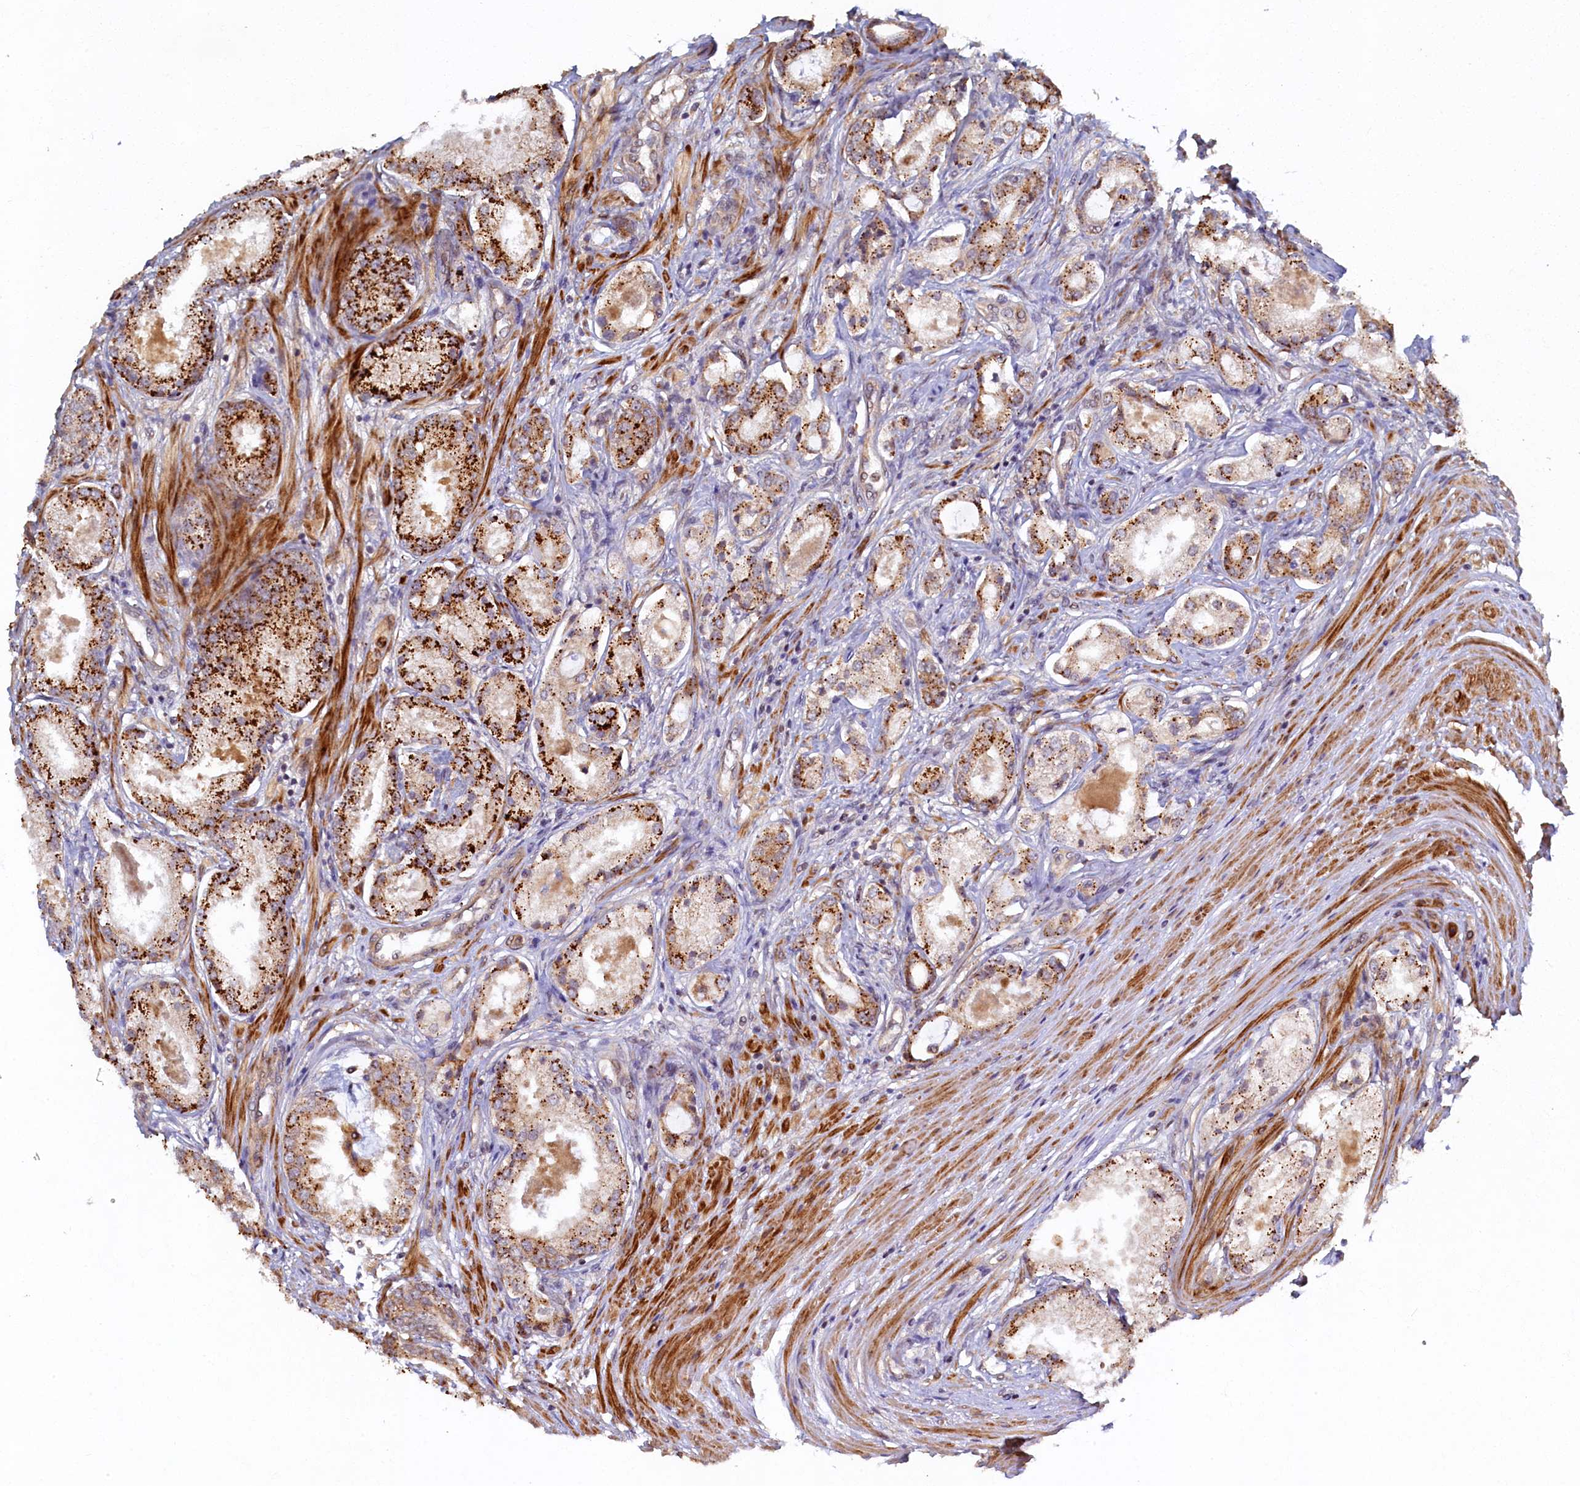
{"staining": {"intensity": "strong", "quantity": ">75%", "location": "cytoplasmic/membranous"}, "tissue": "prostate cancer", "cell_type": "Tumor cells", "image_type": "cancer", "snomed": [{"axis": "morphology", "description": "Adenocarcinoma, Low grade"}, {"axis": "topography", "description": "Prostate"}], "caption": "Immunohistochemistry of prostate cancer displays high levels of strong cytoplasmic/membranous positivity in about >75% of tumor cells.", "gene": "CEP20", "patient": {"sex": "male", "age": 68}}